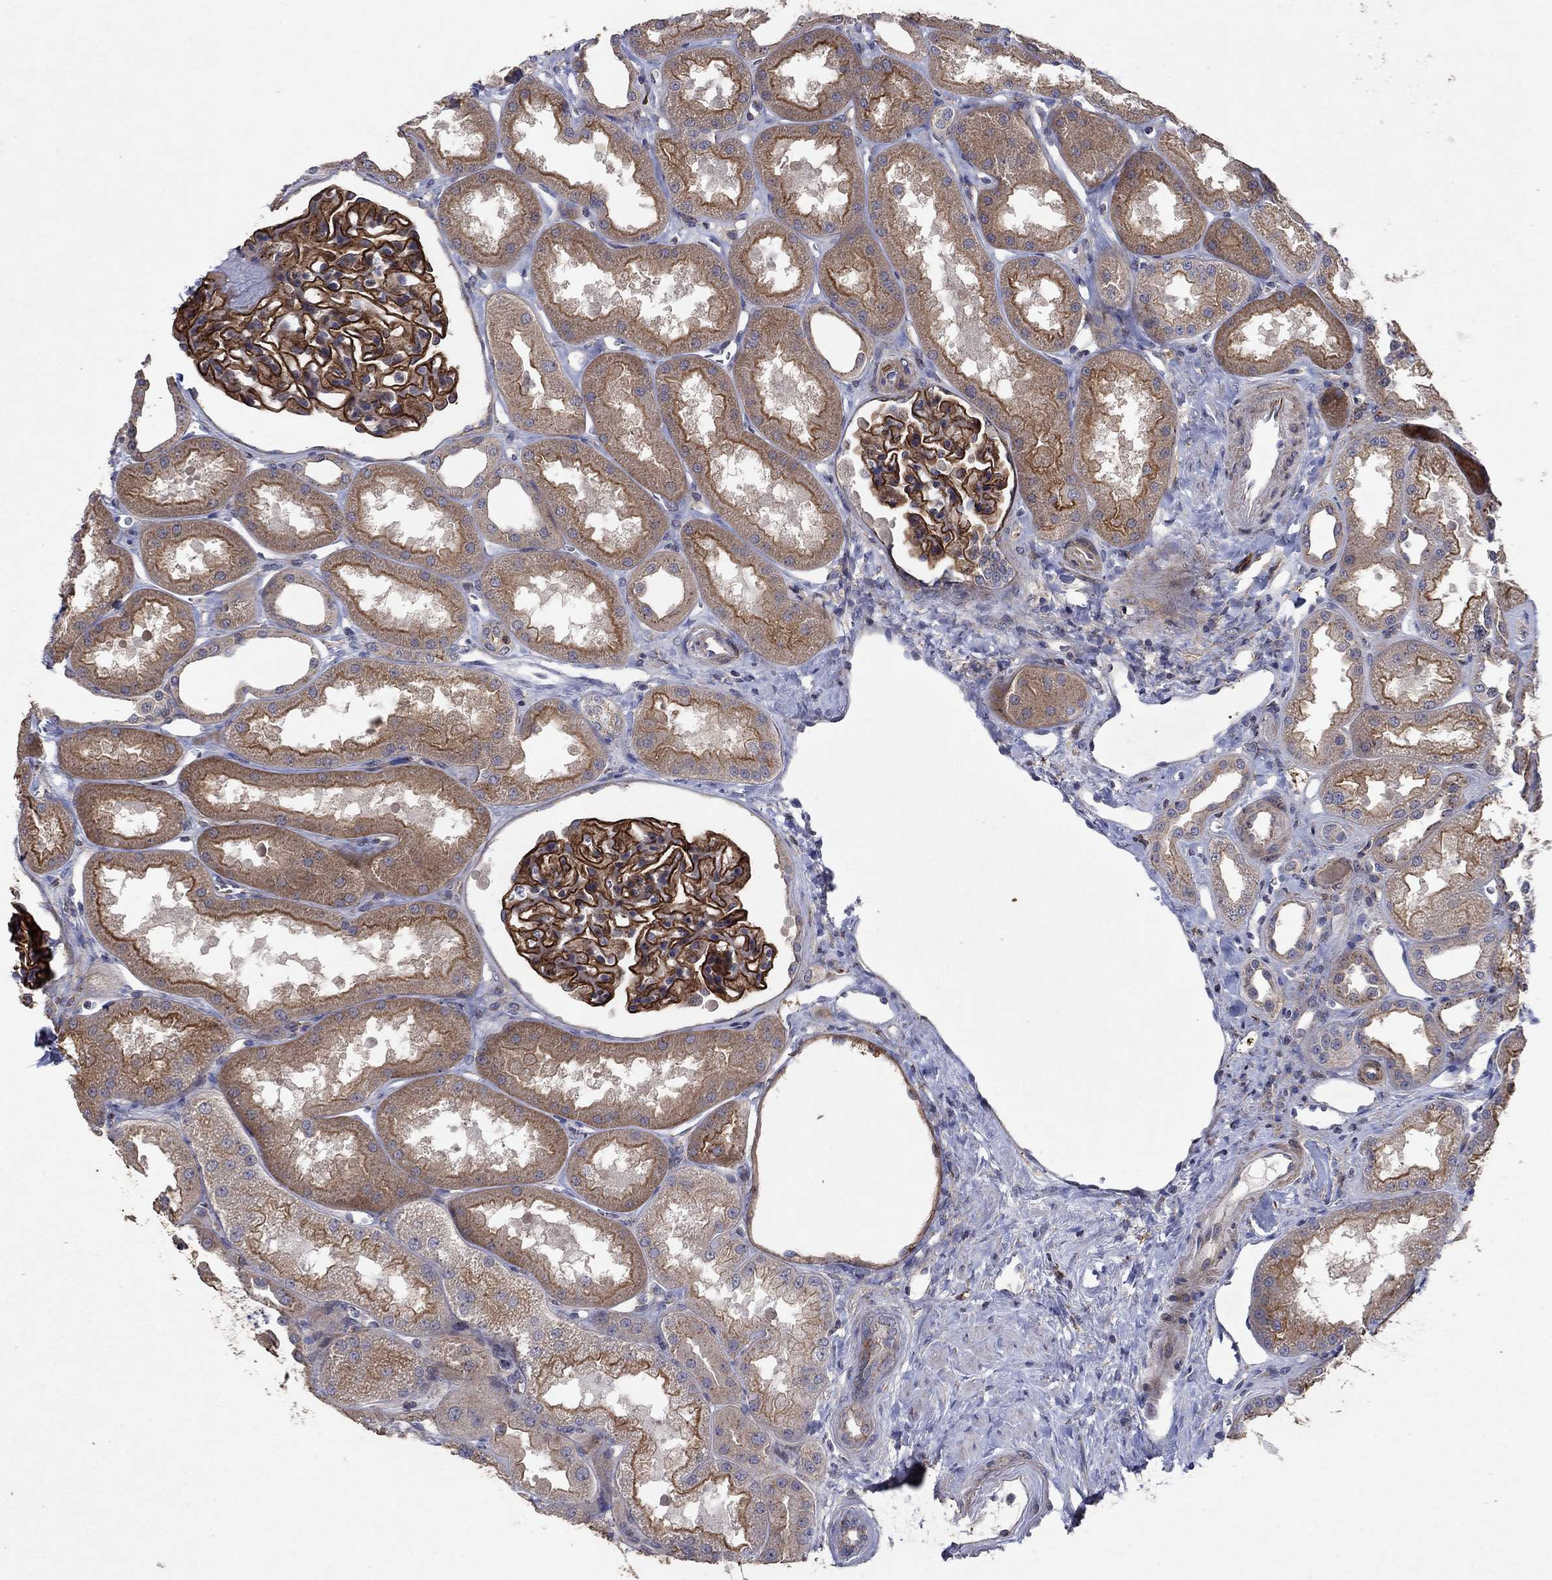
{"staining": {"intensity": "strong", "quantity": ">75%", "location": "cytoplasmic/membranous"}, "tissue": "kidney", "cell_type": "Cells in glomeruli", "image_type": "normal", "snomed": [{"axis": "morphology", "description": "Normal tissue, NOS"}, {"axis": "topography", "description": "Kidney"}], "caption": "The immunohistochemical stain highlights strong cytoplasmic/membranous expression in cells in glomeruli of normal kidney.", "gene": "FRG1", "patient": {"sex": "male", "age": 61}}